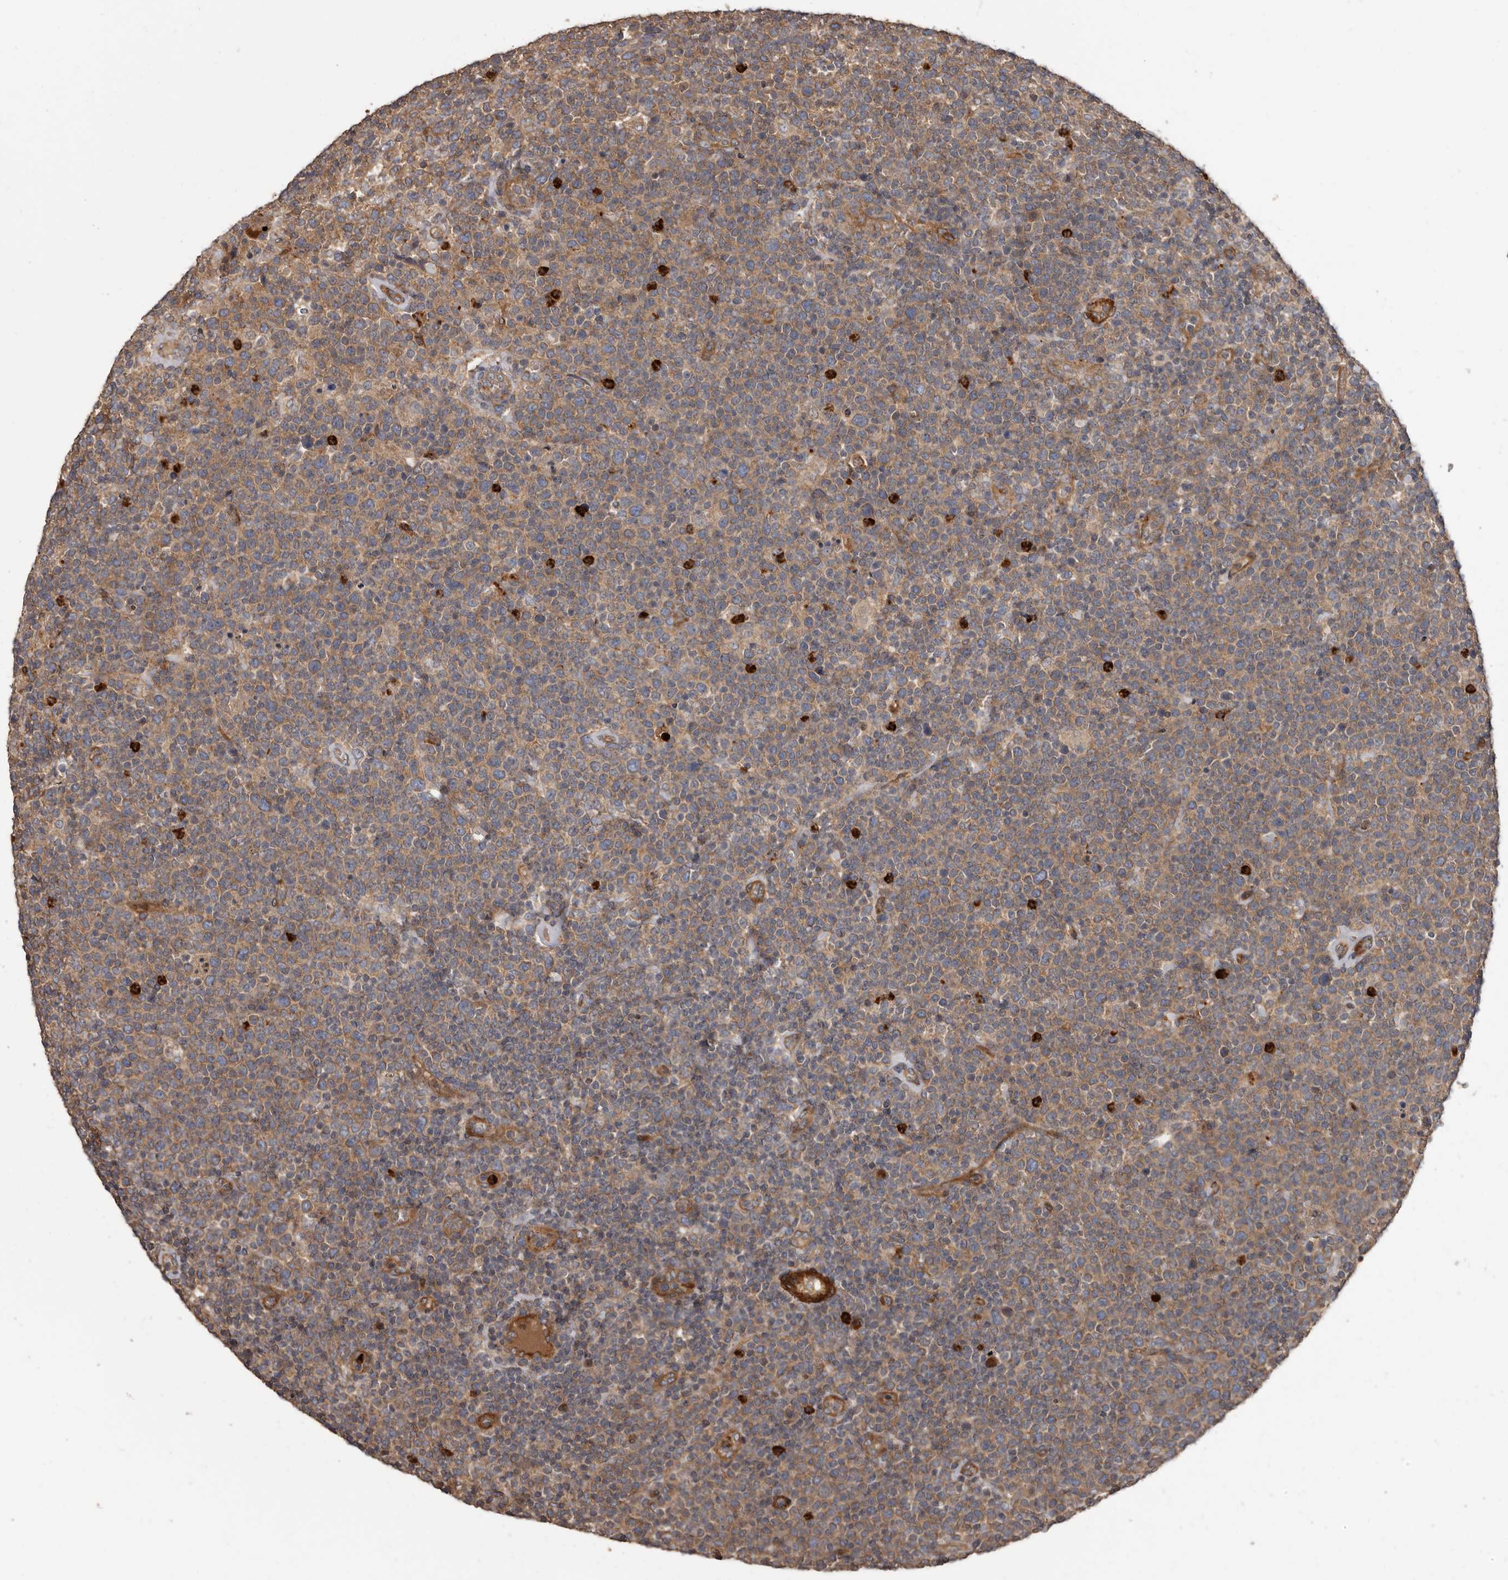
{"staining": {"intensity": "weak", "quantity": ">75%", "location": "cytoplasmic/membranous"}, "tissue": "lymphoma", "cell_type": "Tumor cells", "image_type": "cancer", "snomed": [{"axis": "morphology", "description": "Malignant lymphoma, non-Hodgkin's type, High grade"}, {"axis": "topography", "description": "Lymph node"}], "caption": "High-power microscopy captured an immunohistochemistry (IHC) image of lymphoma, revealing weak cytoplasmic/membranous staining in about >75% of tumor cells.", "gene": "ARHGEF5", "patient": {"sex": "male", "age": 61}}